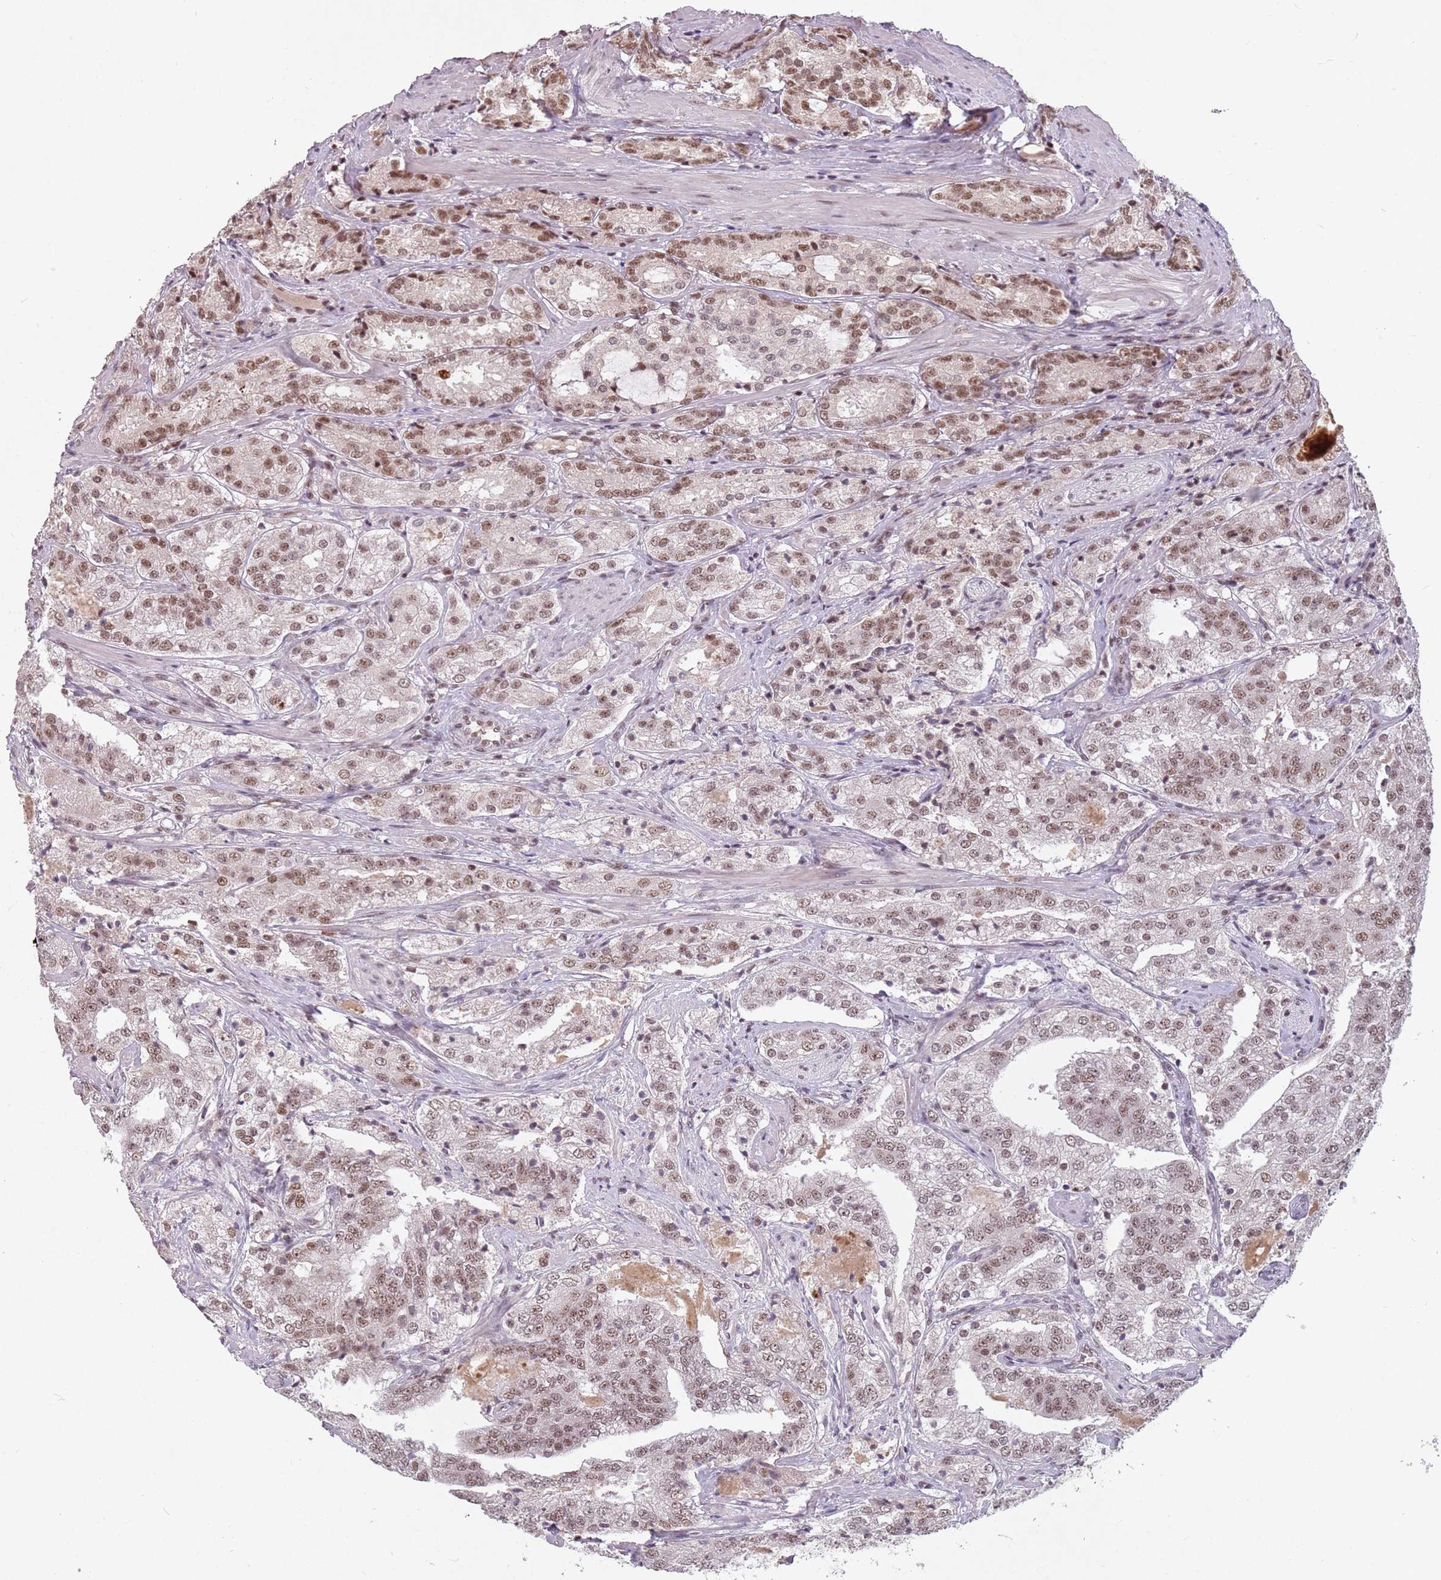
{"staining": {"intensity": "moderate", "quantity": ">75%", "location": "nuclear"}, "tissue": "prostate cancer", "cell_type": "Tumor cells", "image_type": "cancer", "snomed": [{"axis": "morphology", "description": "Adenocarcinoma, High grade"}, {"axis": "topography", "description": "Prostate"}], "caption": "Moderate nuclear protein expression is identified in approximately >75% of tumor cells in prostate cancer (high-grade adenocarcinoma).", "gene": "NCBP1", "patient": {"sex": "male", "age": 63}}